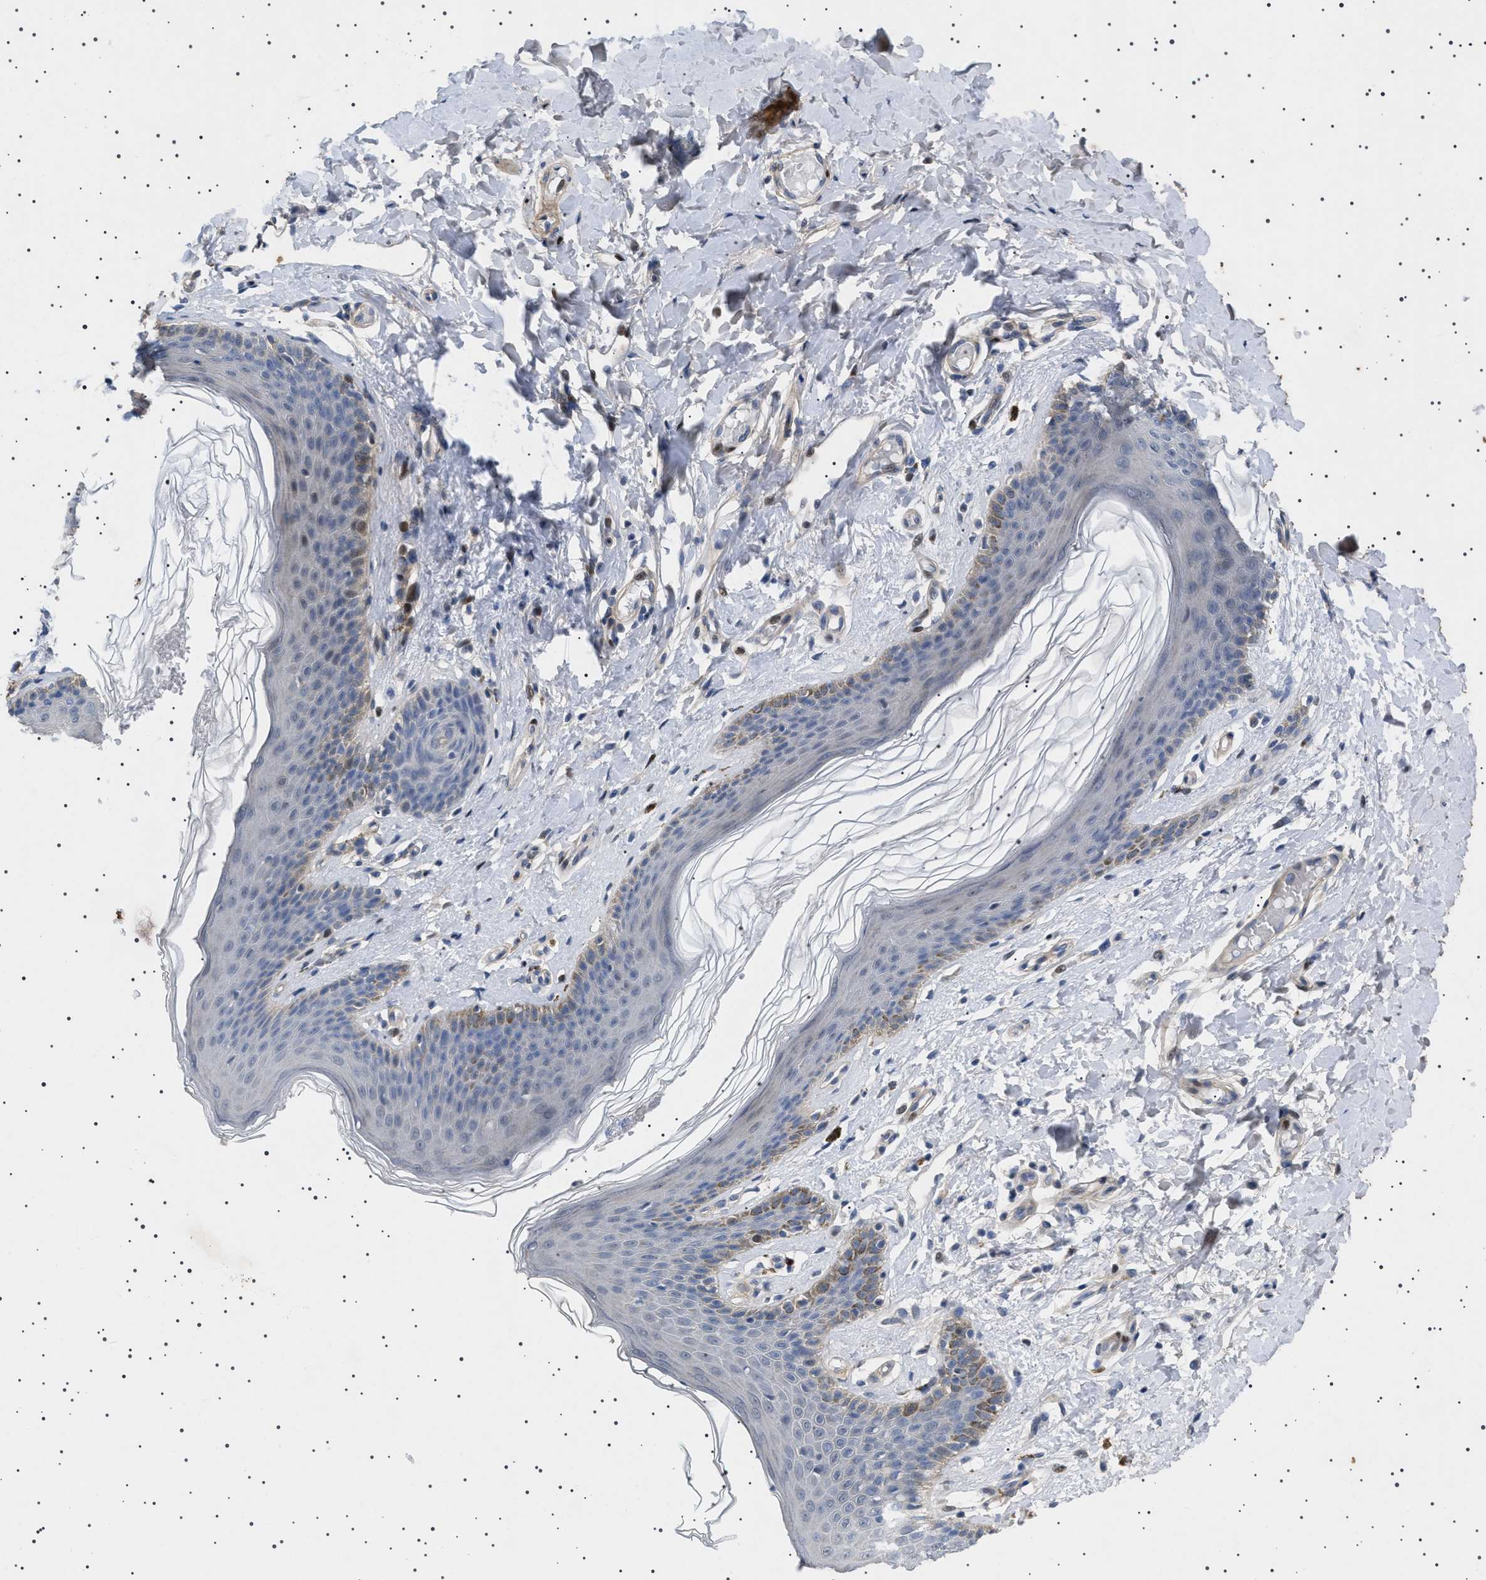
{"staining": {"intensity": "weak", "quantity": "<25%", "location": "cytoplasmic/membranous"}, "tissue": "skin", "cell_type": "Epidermal cells", "image_type": "normal", "snomed": [{"axis": "morphology", "description": "Normal tissue, NOS"}, {"axis": "topography", "description": "Vulva"}], "caption": "Human skin stained for a protein using immunohistochemistry (IHC) displays no staining in epidermal cells.", "gene": "HTR1A", "patient": {"sex": "female", "age": 66}}